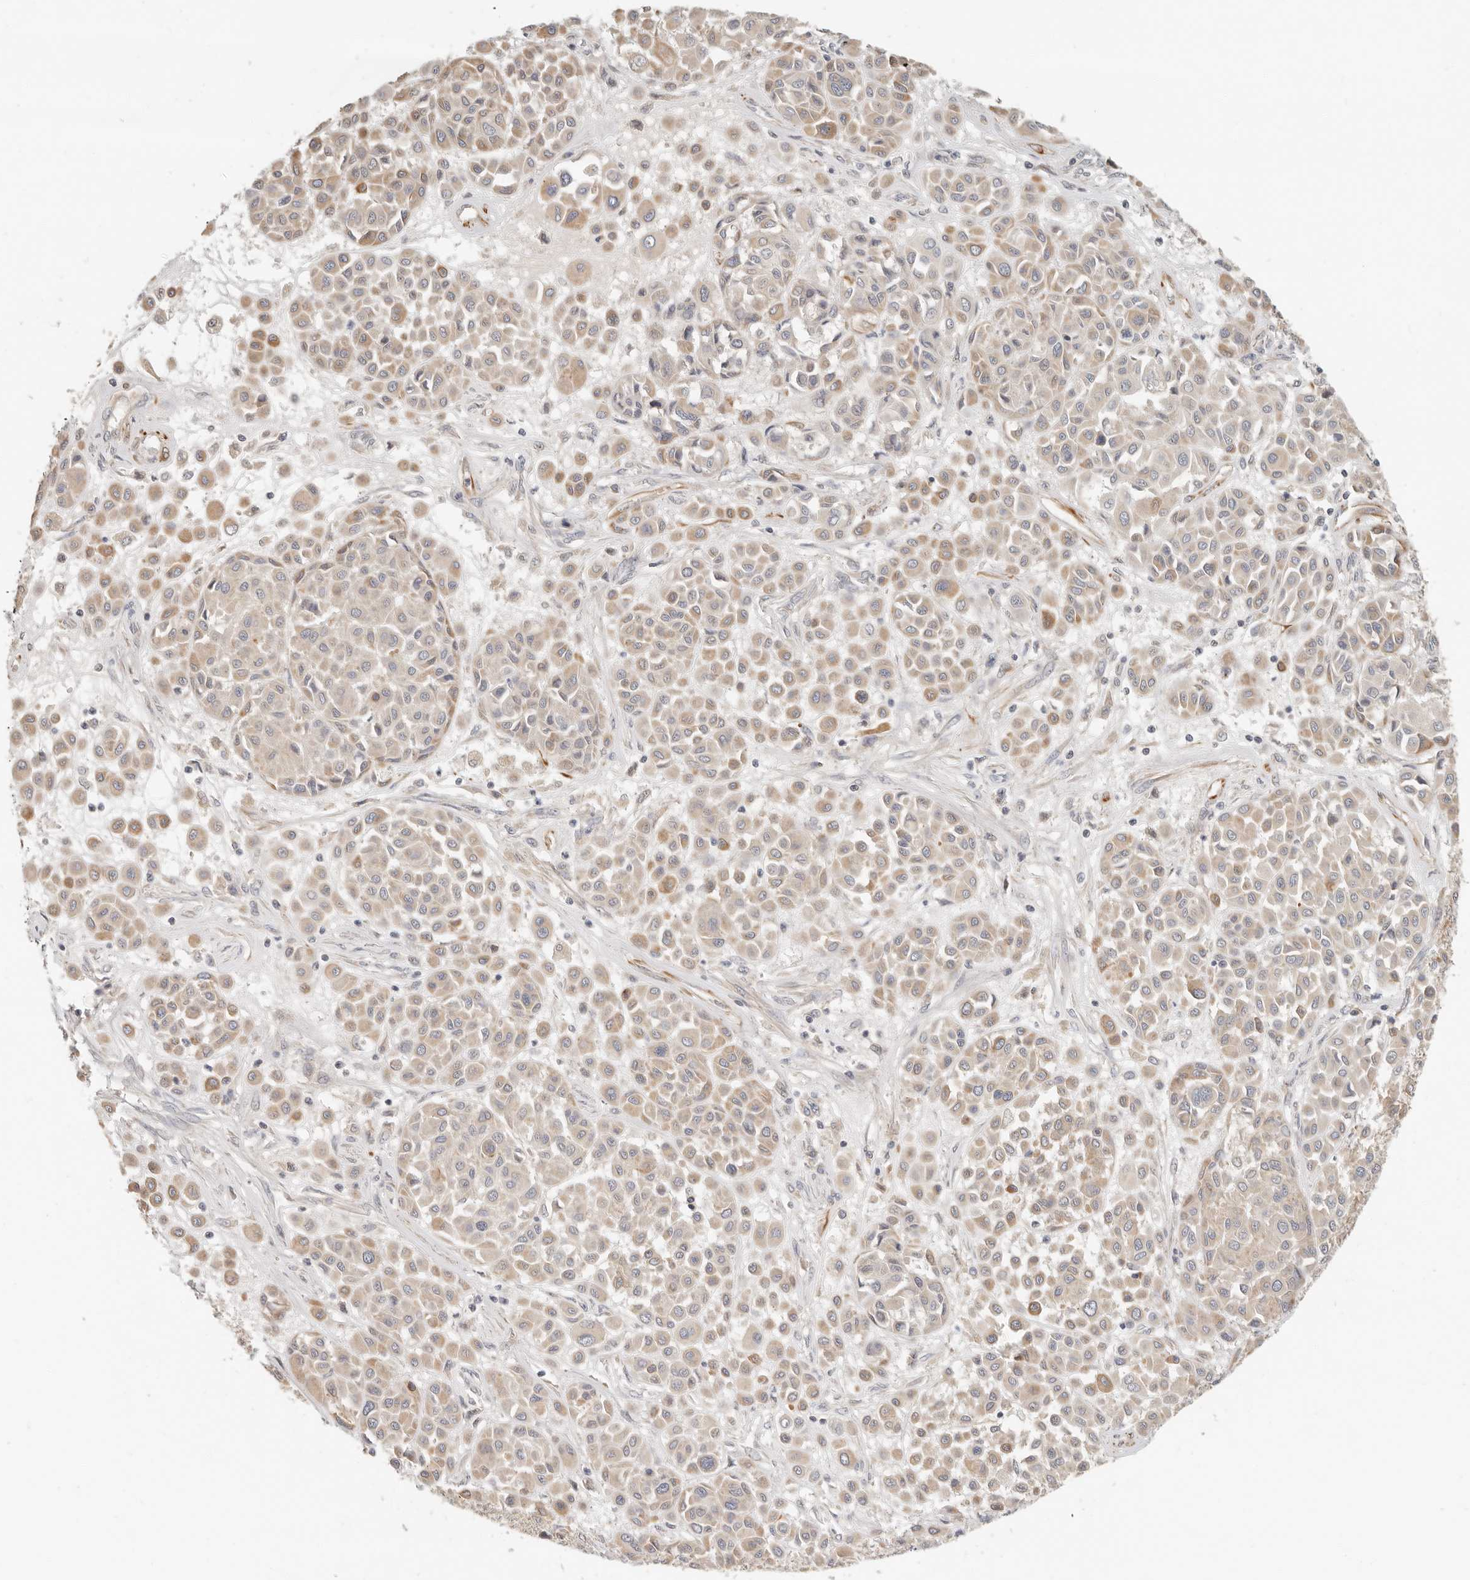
{"staining": {"intensity": "weak", "quantity": "25%-75%", "location": "cytoplasmic/membranous"}, "tissue": "melanoma", "cell_type": "Tumor cells", "image_type": "cancer", "snomed": [{"axis": "morphology", "description": "Malignant melanoma, Metastatic site"}, {"axis": "topography", "description": "Soft tissue"}], "caption": "Malignant melanoma (metastatic site) stained with DAB IHC displays low levels of weak cytoplasmic/membranous staining in approximately 25%-75% of tumor cells.", "gene": "SPRING1", "patient": {"sex": "male", "age": 41}}